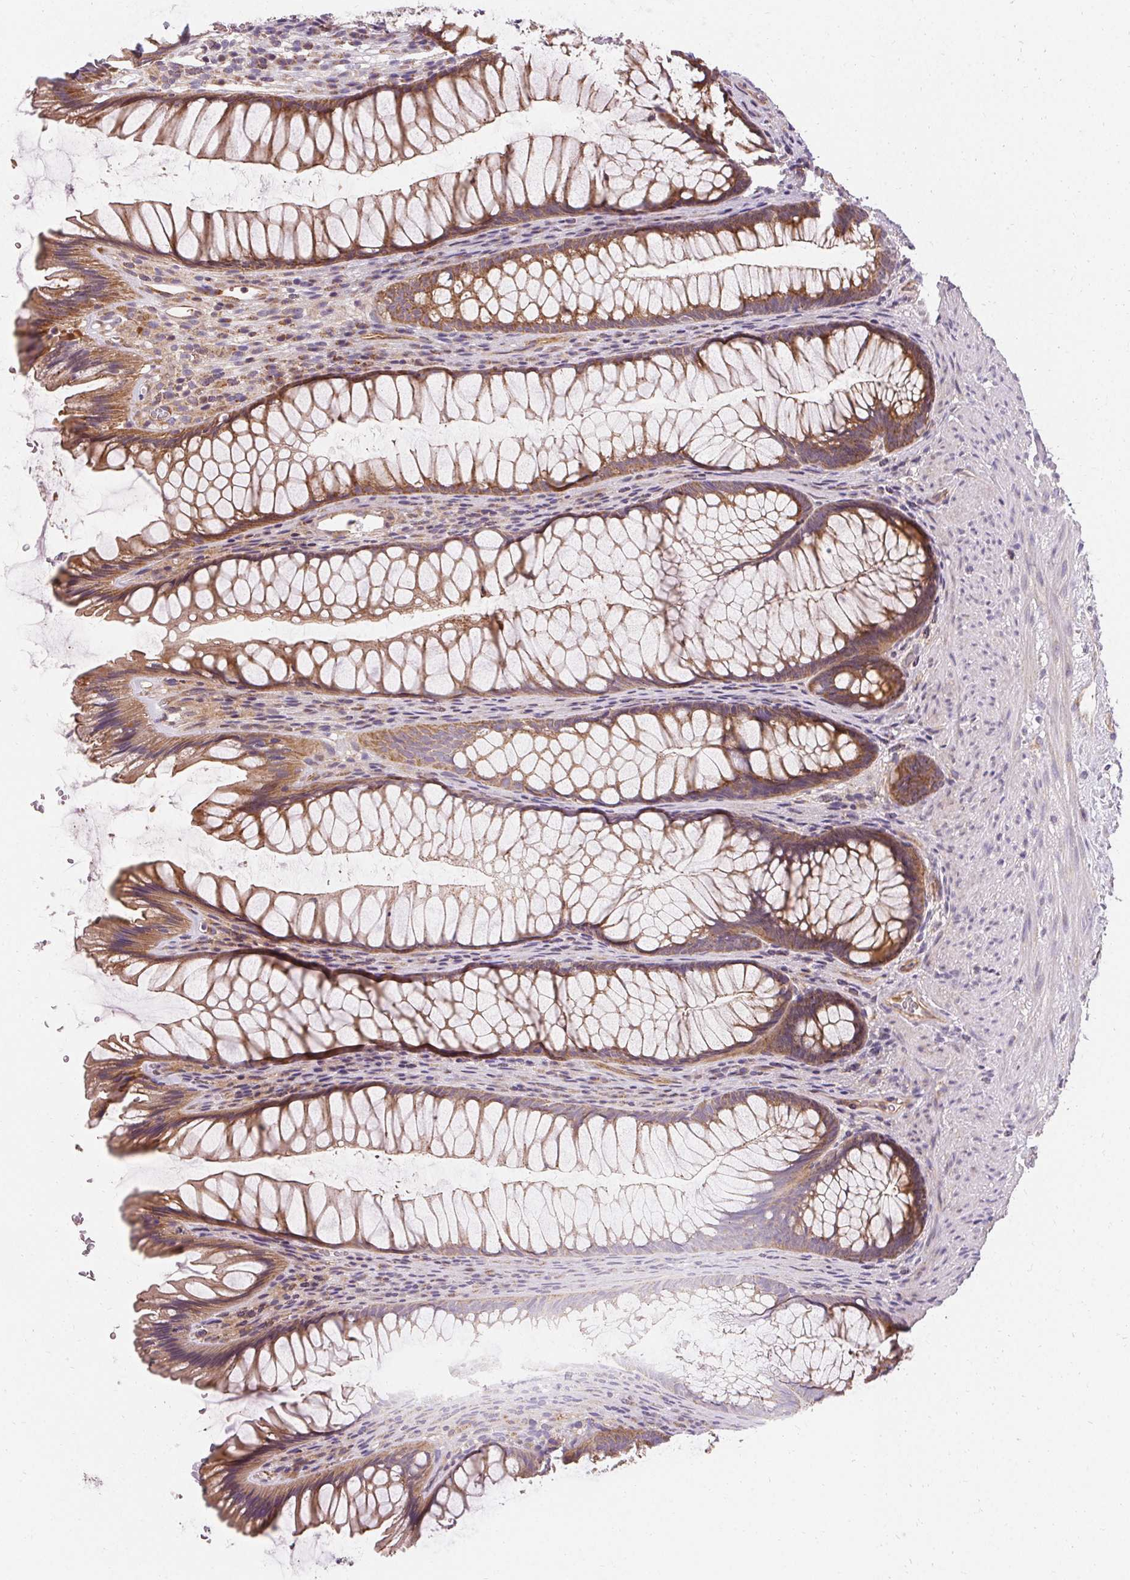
{"staining": {"intensity": "moderate", "quantity": ">75%", "location": "cytoplasmic/membranous"}, "tissue": "rectum", "cell_type": "Glandular cells", "image_type": "normal", "snomed": [{"axis": "morphology", "description": "Normal tissue, NOS"}, {"axis": "topography", "description": "Rectum"}], "caption": "The micrograph reveals a brown stain indicating the presence of a protein in the cytoplasmic/membranous of glandular cells in rectum. (DAB IHC, brown staining for protein, blue staining for nuclei).", "gene": "APLP1", "patient": {"sex": "male", "age": 53}}